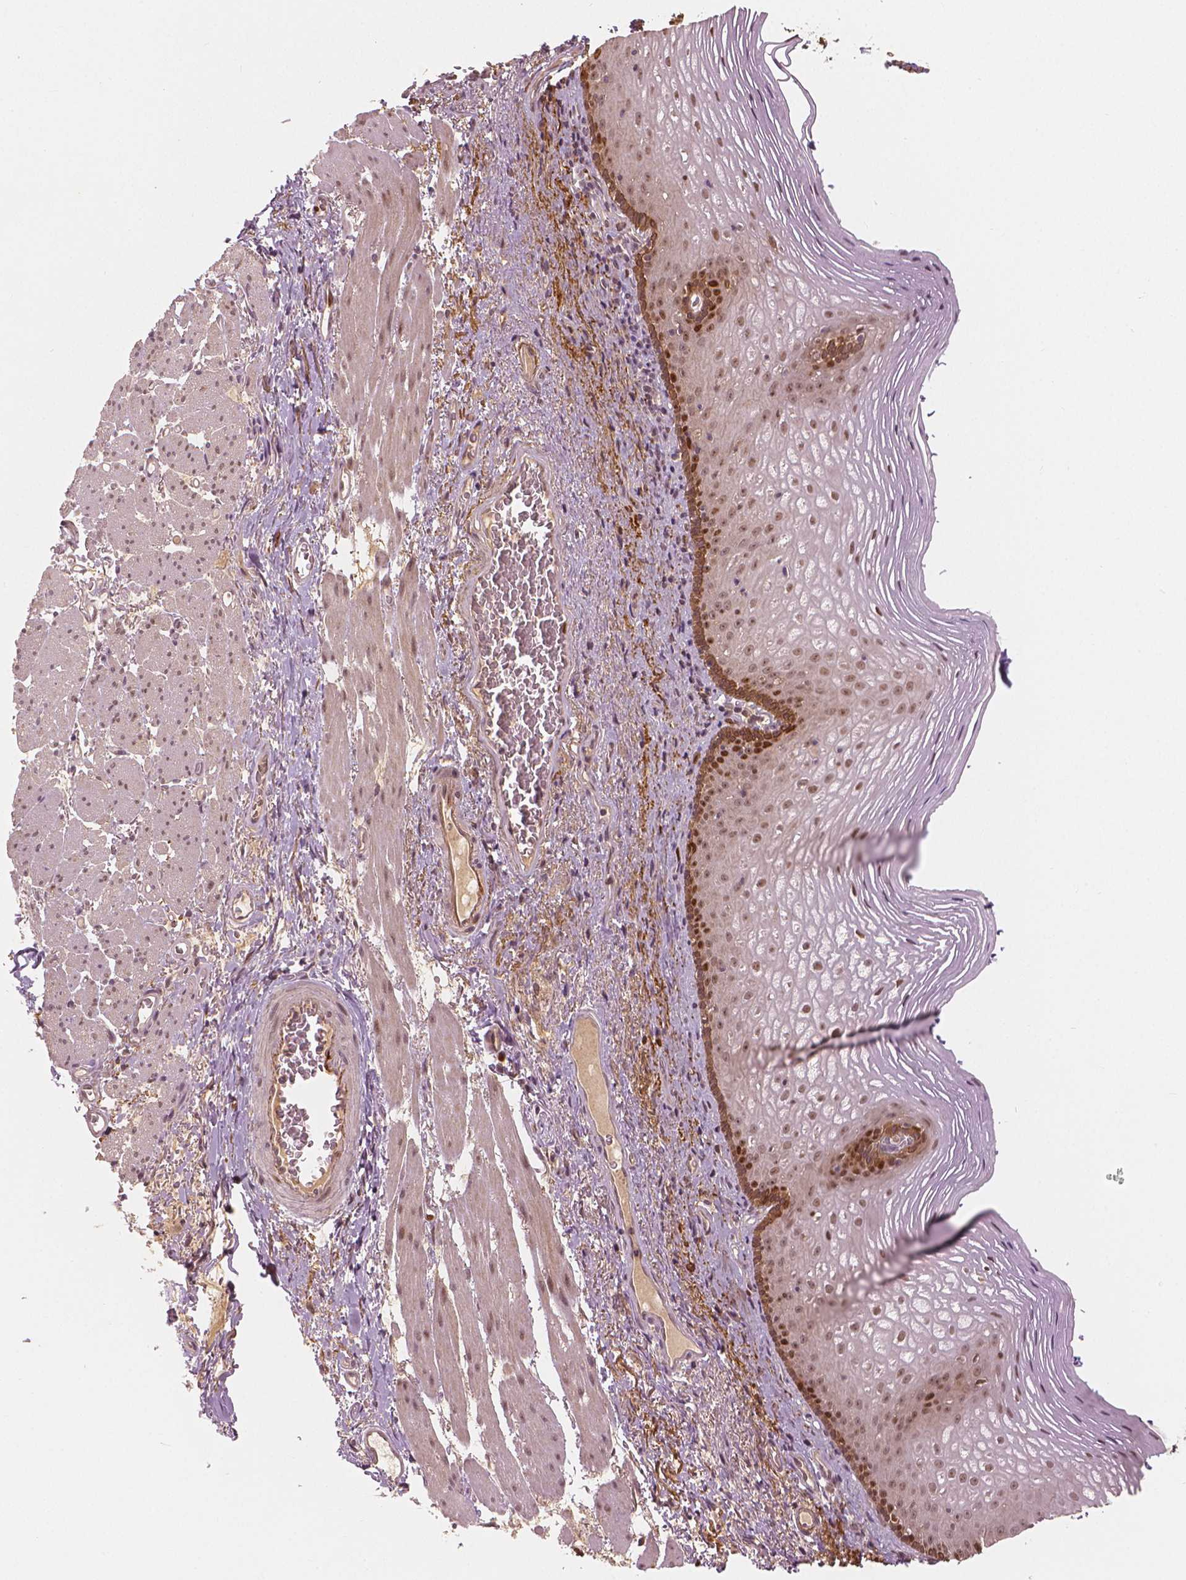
{"staining": {"intensity": "strong", "quantity": "25%-75%", "location": "nuclear"}, "tissue": "esophagus", "cell_type": "Squamous epithelial cells", "image_type": "normal", "snomed": [{"axis": "morphology", "description": "Normal tissue, NOS"}, {"axis": "topography", "description": "Esophagus"}], "caption": "A brown stain labels strong nuclear staining of a protein in squamous epithelial cells of unremarkable esophagus.", "gene": "NSD2", "patient": {"sex": "male", "age": 76}}